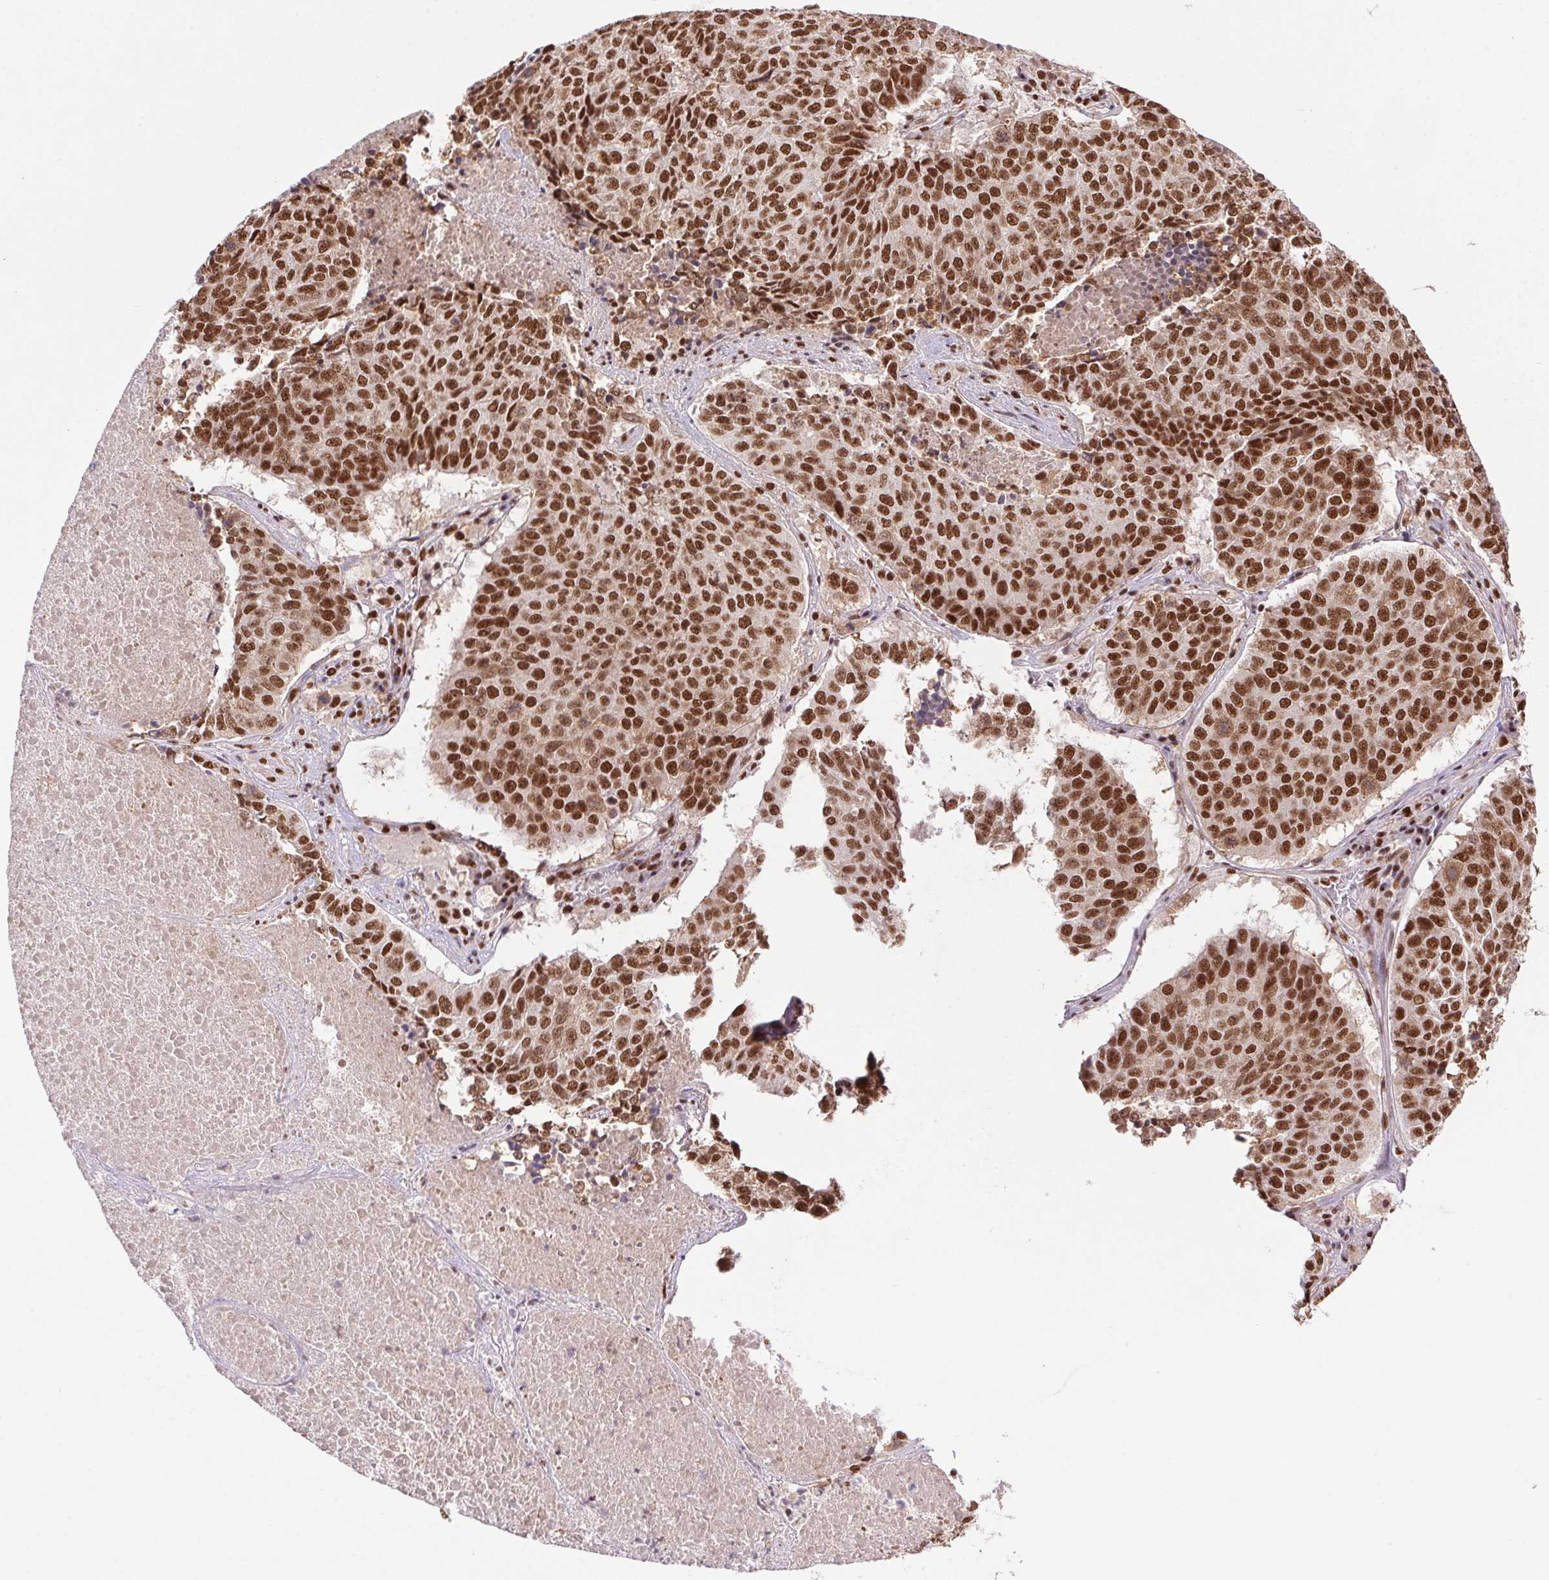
{"staining": {"intensity": "strong", "quantity": ">75%", "location": "nuclear"}, "tissue": "lung cancer", "cell_type": "Tumor cells", "image_type": "cancer", "snomed": [{"axis": "morphology", "description": "Normal tissue, NOS"}, {"axis": "morphology", "description": "Squamous cell carcinoma, NOS"}, {"axis": "topography", "description": "Bronchus"}, {"axis": "topography", "description": "Lung"}], "caption": "Human lung squamous cell carcinoma stained with a brown dye displays strong nuclear positive staining in about >75% of tumor cells.", "gene": "ZNF207", "patient": {"sex": "male", "age": 64}}